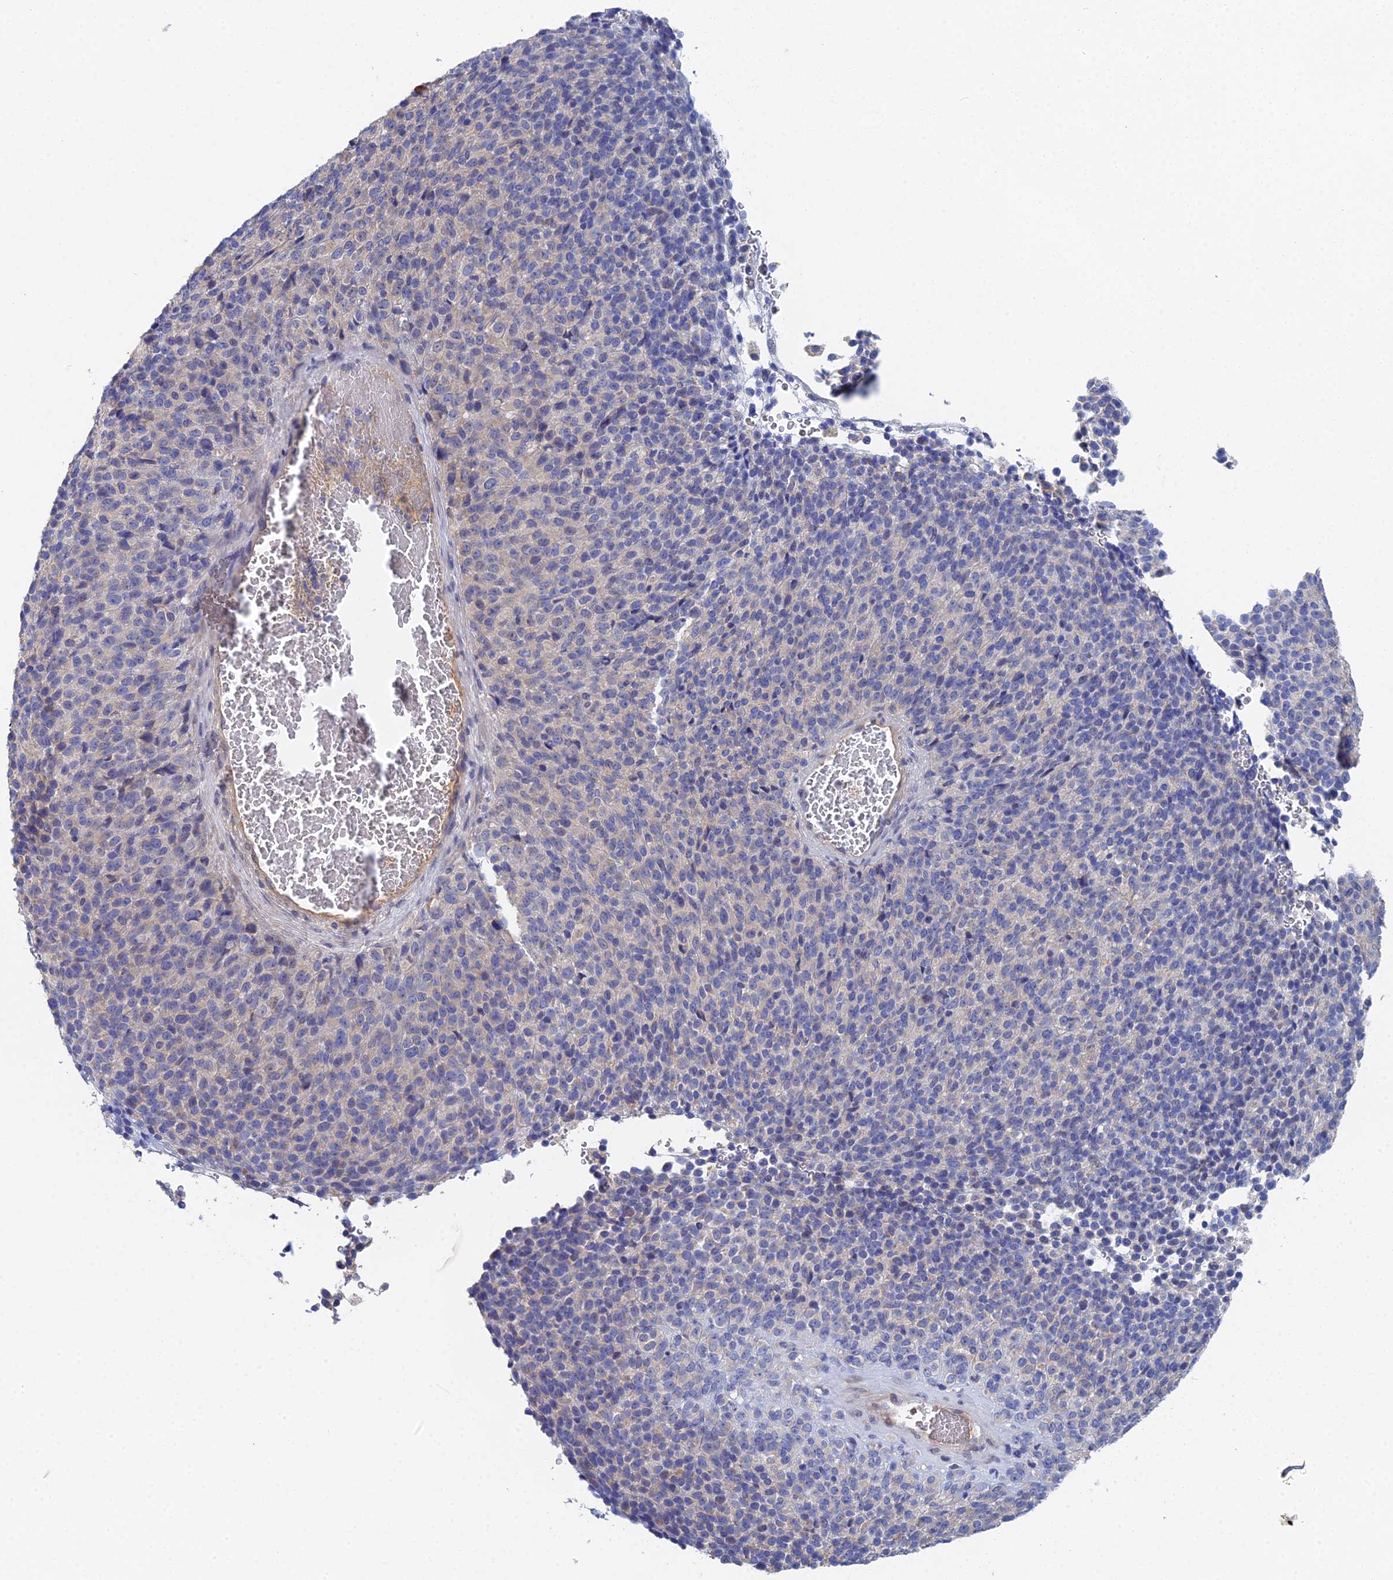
{"staining": {"intensity": "negative", "quantity": "none", "location": "none"}, "tissue": "melanoma", "cell_type": "Tumor cells", "image_type": "cancer", "snomed": [{"axis": "morphology", "description": "Malignant melanoma, Metastatic site"}, {"axis": "topography", "description": "Brain"}], "caption": "High power microscopy photomicrograph of an immunohistochemistry micrograph of melanoma, revealing no significant expression in tumor cells. (DAB immunohistochemistry, high magnification).", "gene": "DNAH14", "patient": {"sex": "female", "age": 56}}